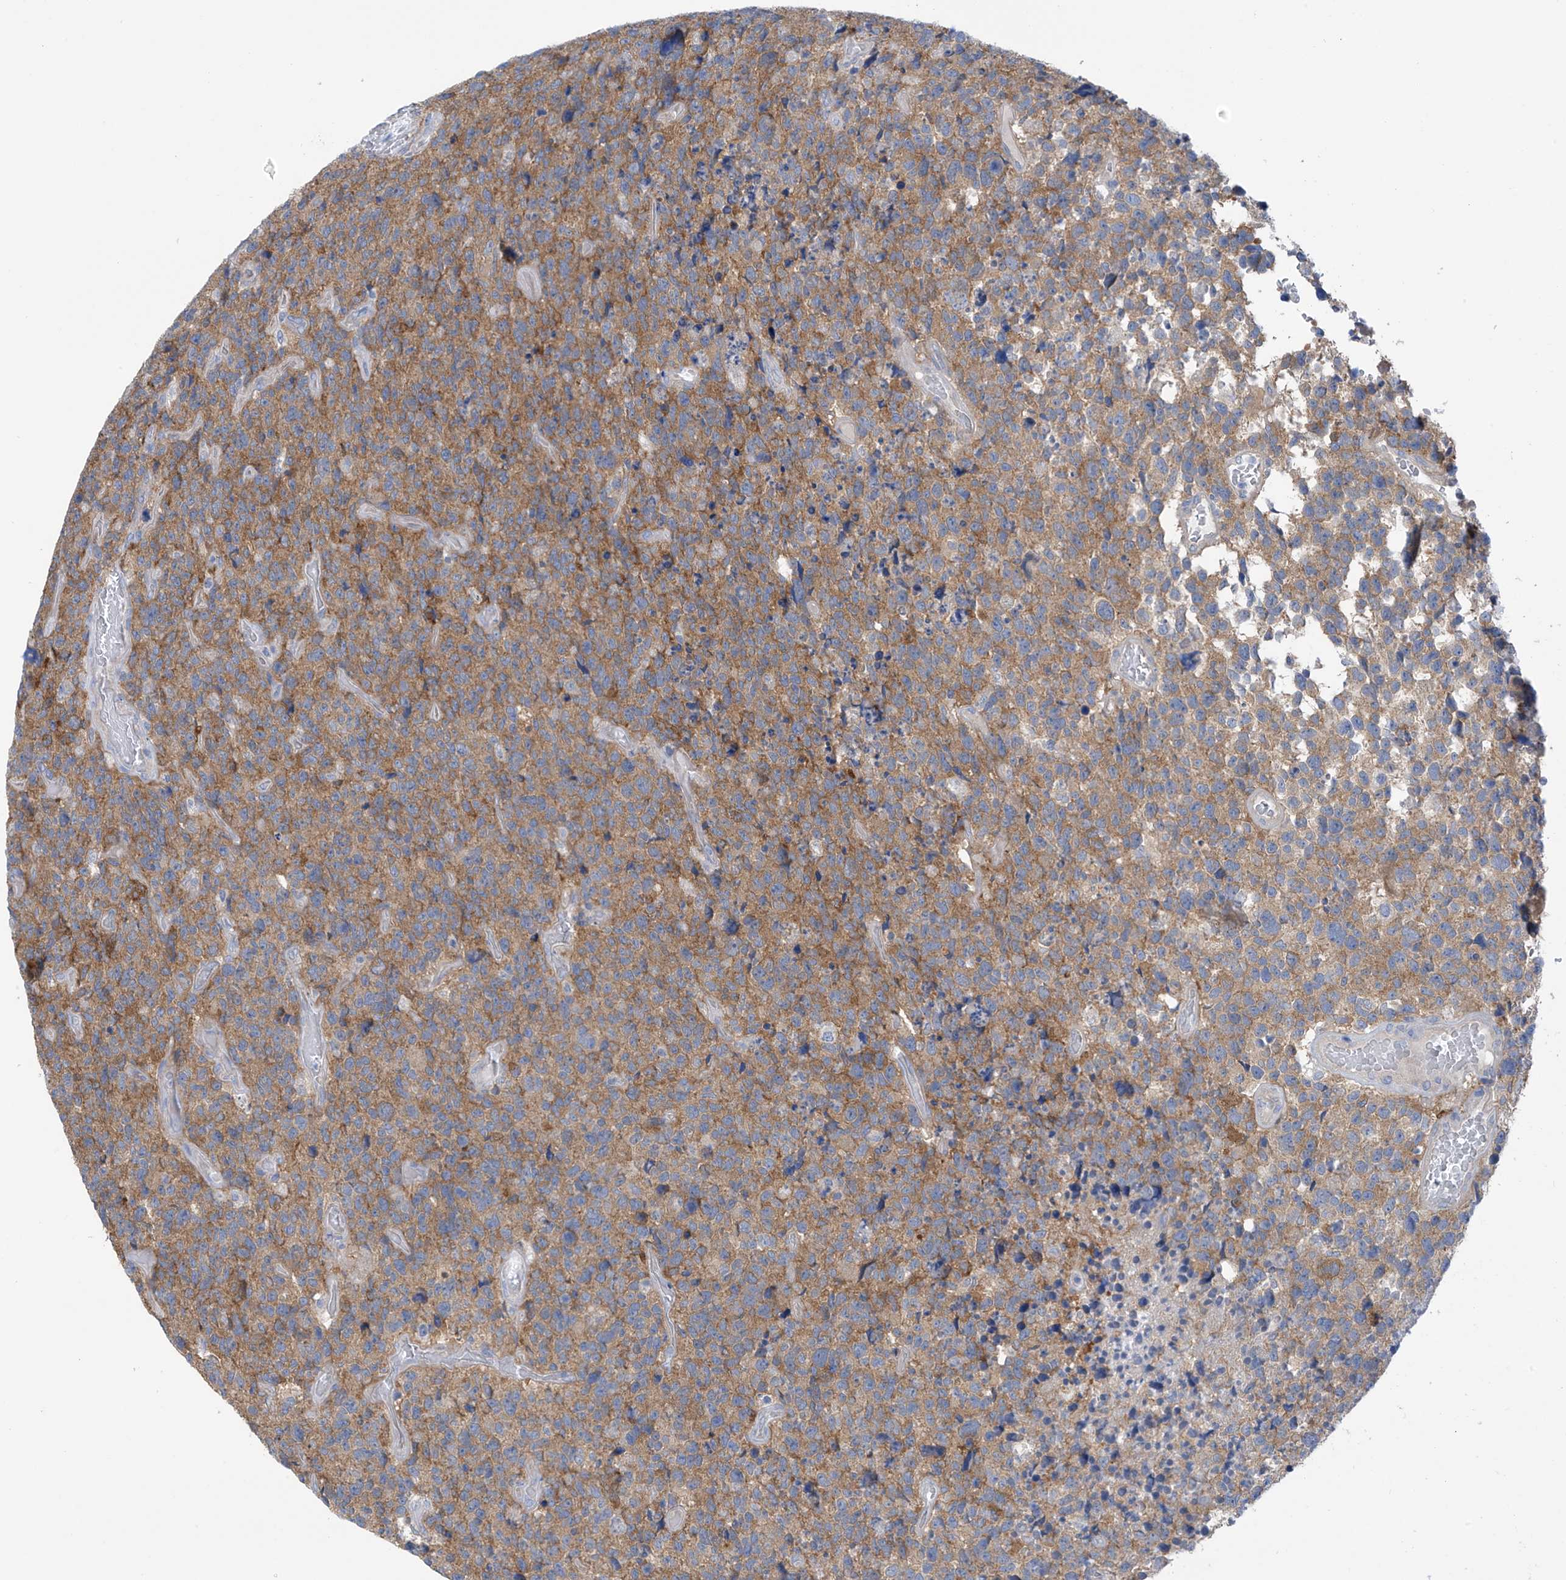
{"staining": {"intensity": "moderate", "quantity": ">75%", "location": "cytoplasmic/membranous"}, "tissue": "glioma", "cell_type": "Tumor cells", "image_type": "cancer", "snomed": [{"axis": "morphology", "description": "Glioma, malignant, High grade"}, {"axis": "topography", "description": "Brain"}], "caption": "Human glioma stained with a brown dye reveals moderate cytoplasmic/membranous positive positivity in approximately >75% of tumor cells.", "gene": "REPS1", "patient": {"sex": "male", "age": 69}}